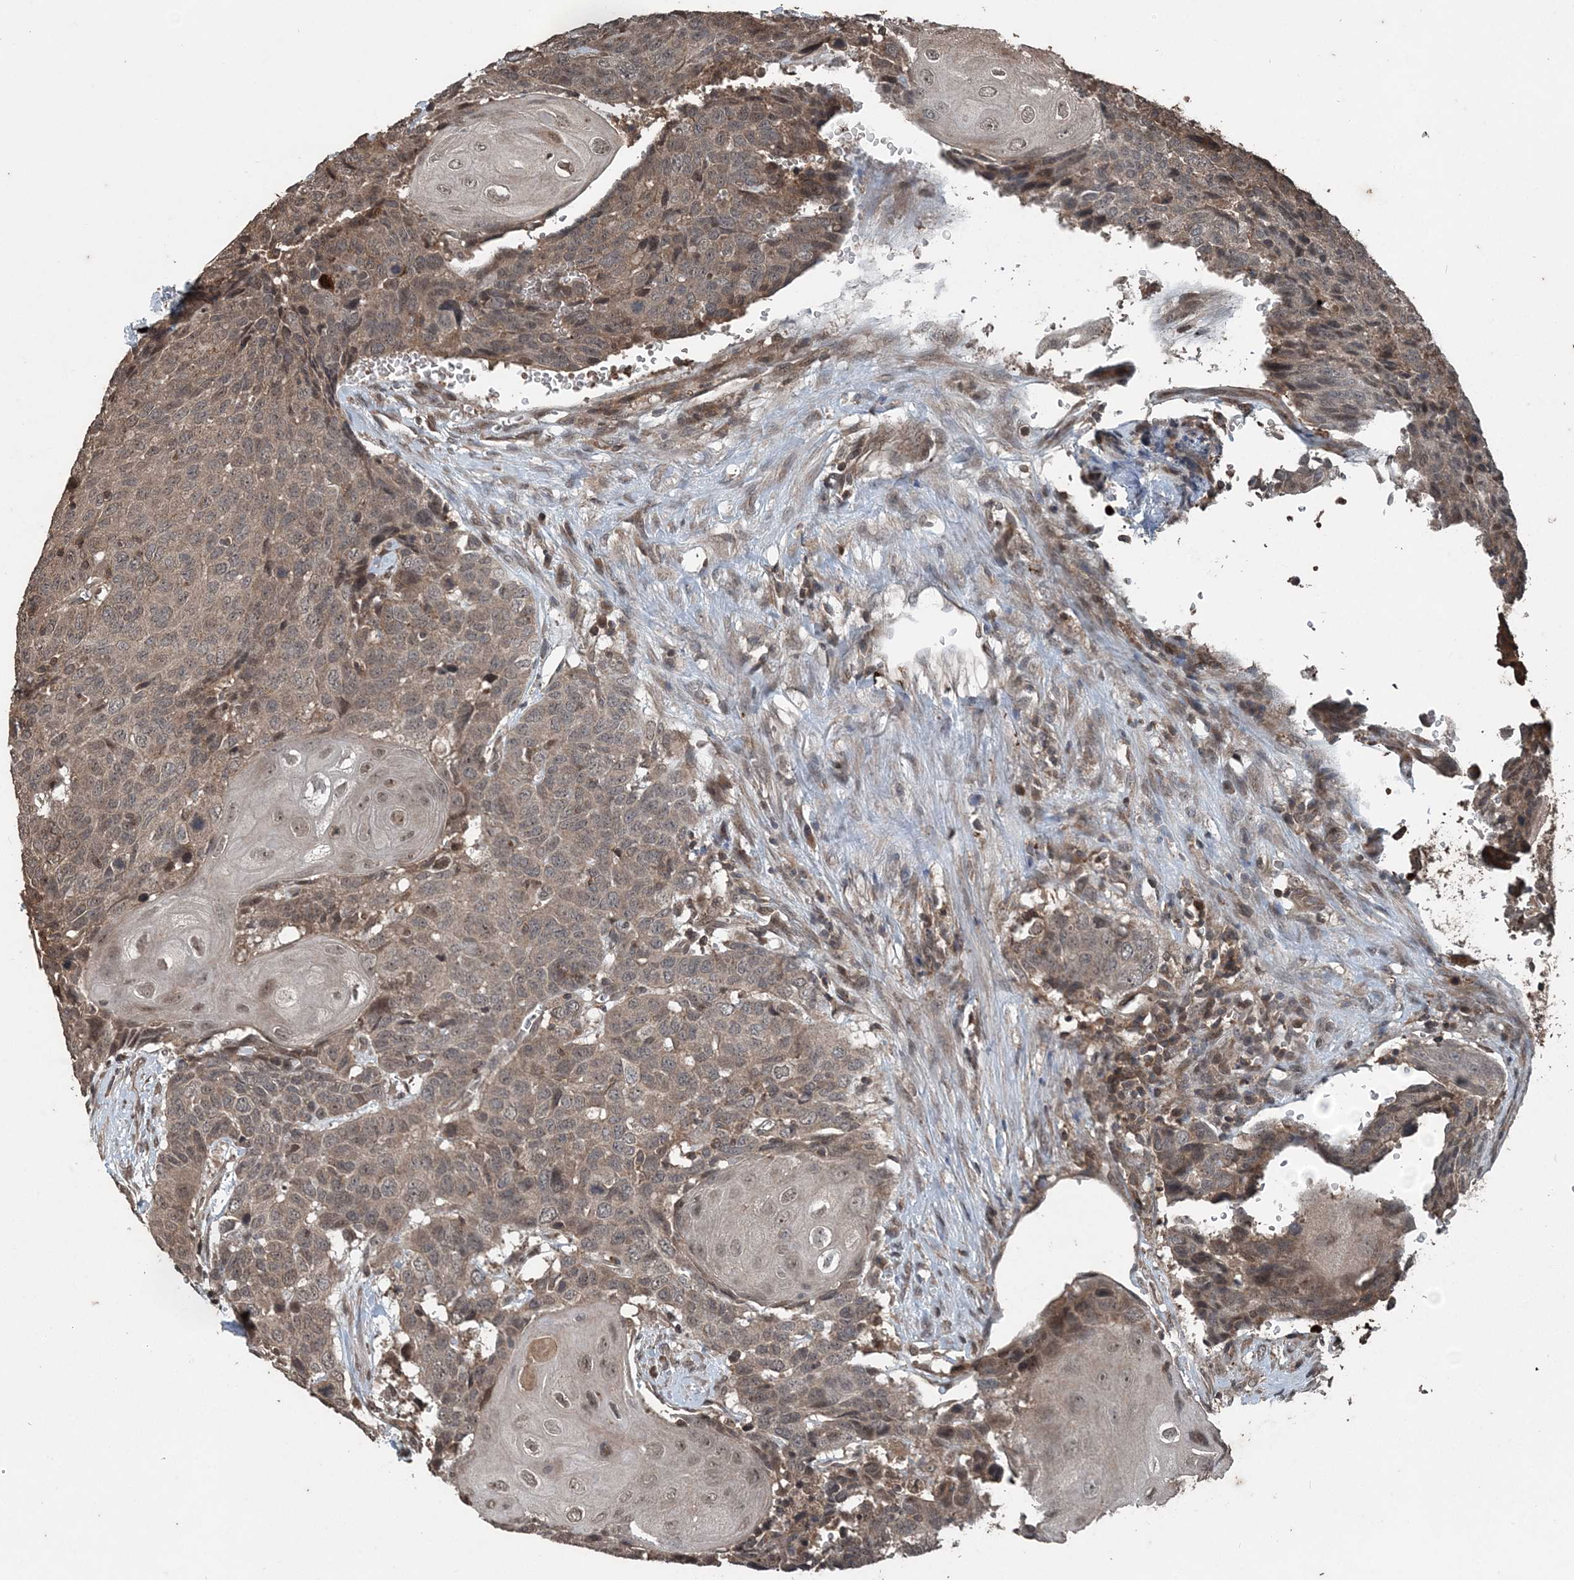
{"staining": {"intensity": "moderate", "quantity": ">75%", "location": "cytoplasmic/membranous"}, "tissue": "head and neck cancer", "cell_type": "Tumor cells", "image_type": "cancer", "snomed": [{"axis": "morphology", "description": "Squamous cell carcinoma, NOS"}, {"axis": "topography", "description": "Head-Neck"}], "caption": "Moderate cytoplasmic/membranous staining is seen in approximately >75% of tumor cells in head and neck cancer.", "gene": "CFL1", "patient": {"sex": "male", "age": 66}}